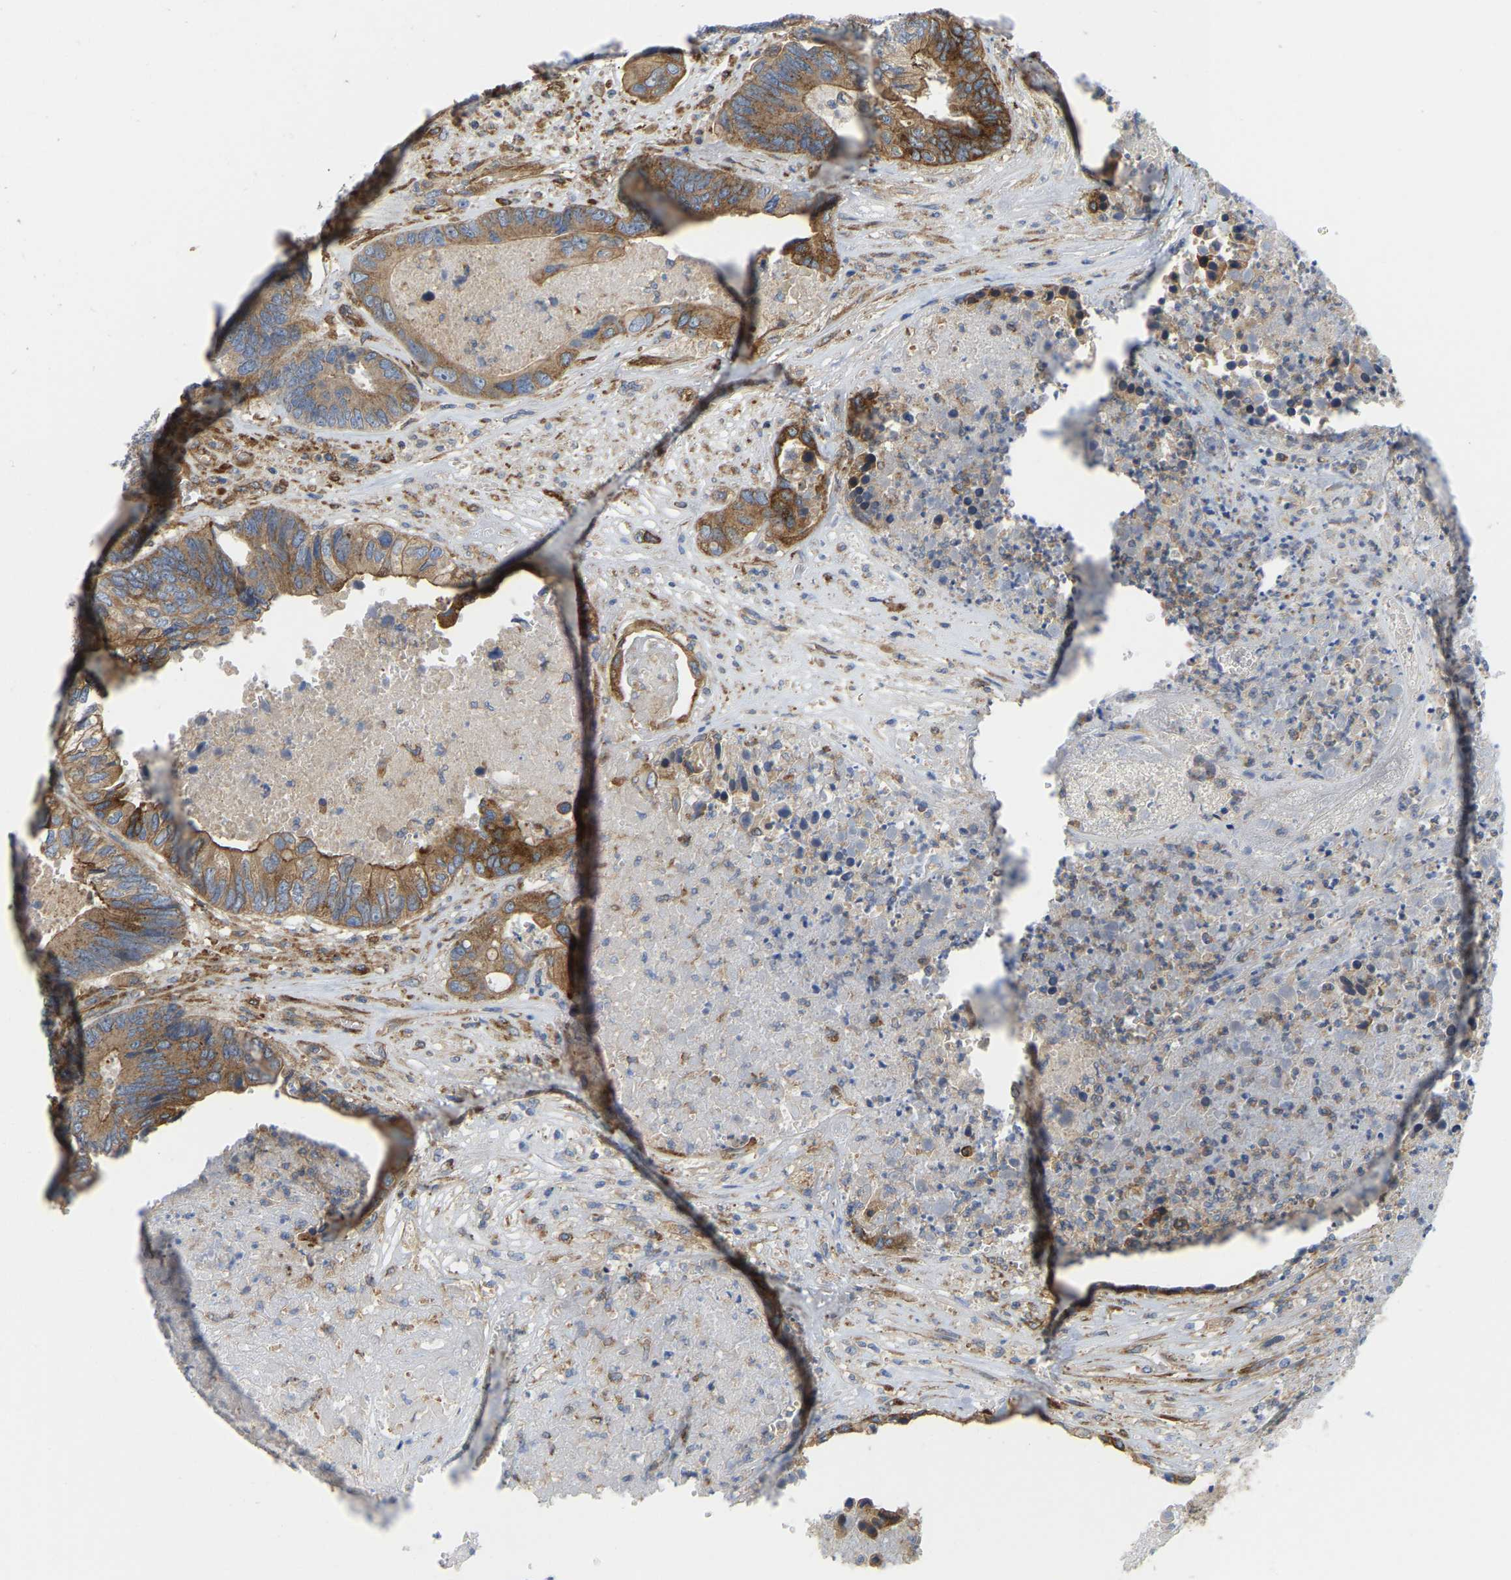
{"staining": {"intensity": "moderate", "quantity": ">75%", "location": "cytoplasmic/membranous"}, "tissue": "colorectal cancer", "cell_type": "Tumor cells", "image_type": "cancer", "snomed": [{"axis": "morphology", "description": "Adenocarcinoma, NOS"}, {"axis": "topography", "description": "Rectum"}], "caption": "An image of human colorectal cancer (adenocarcinoma) stained for a protein shows moderate cytoplasmic/membranous brown staining in tumor cells.", "gene": "PICALM", "patient": {"sex": "male", "age": 55}}